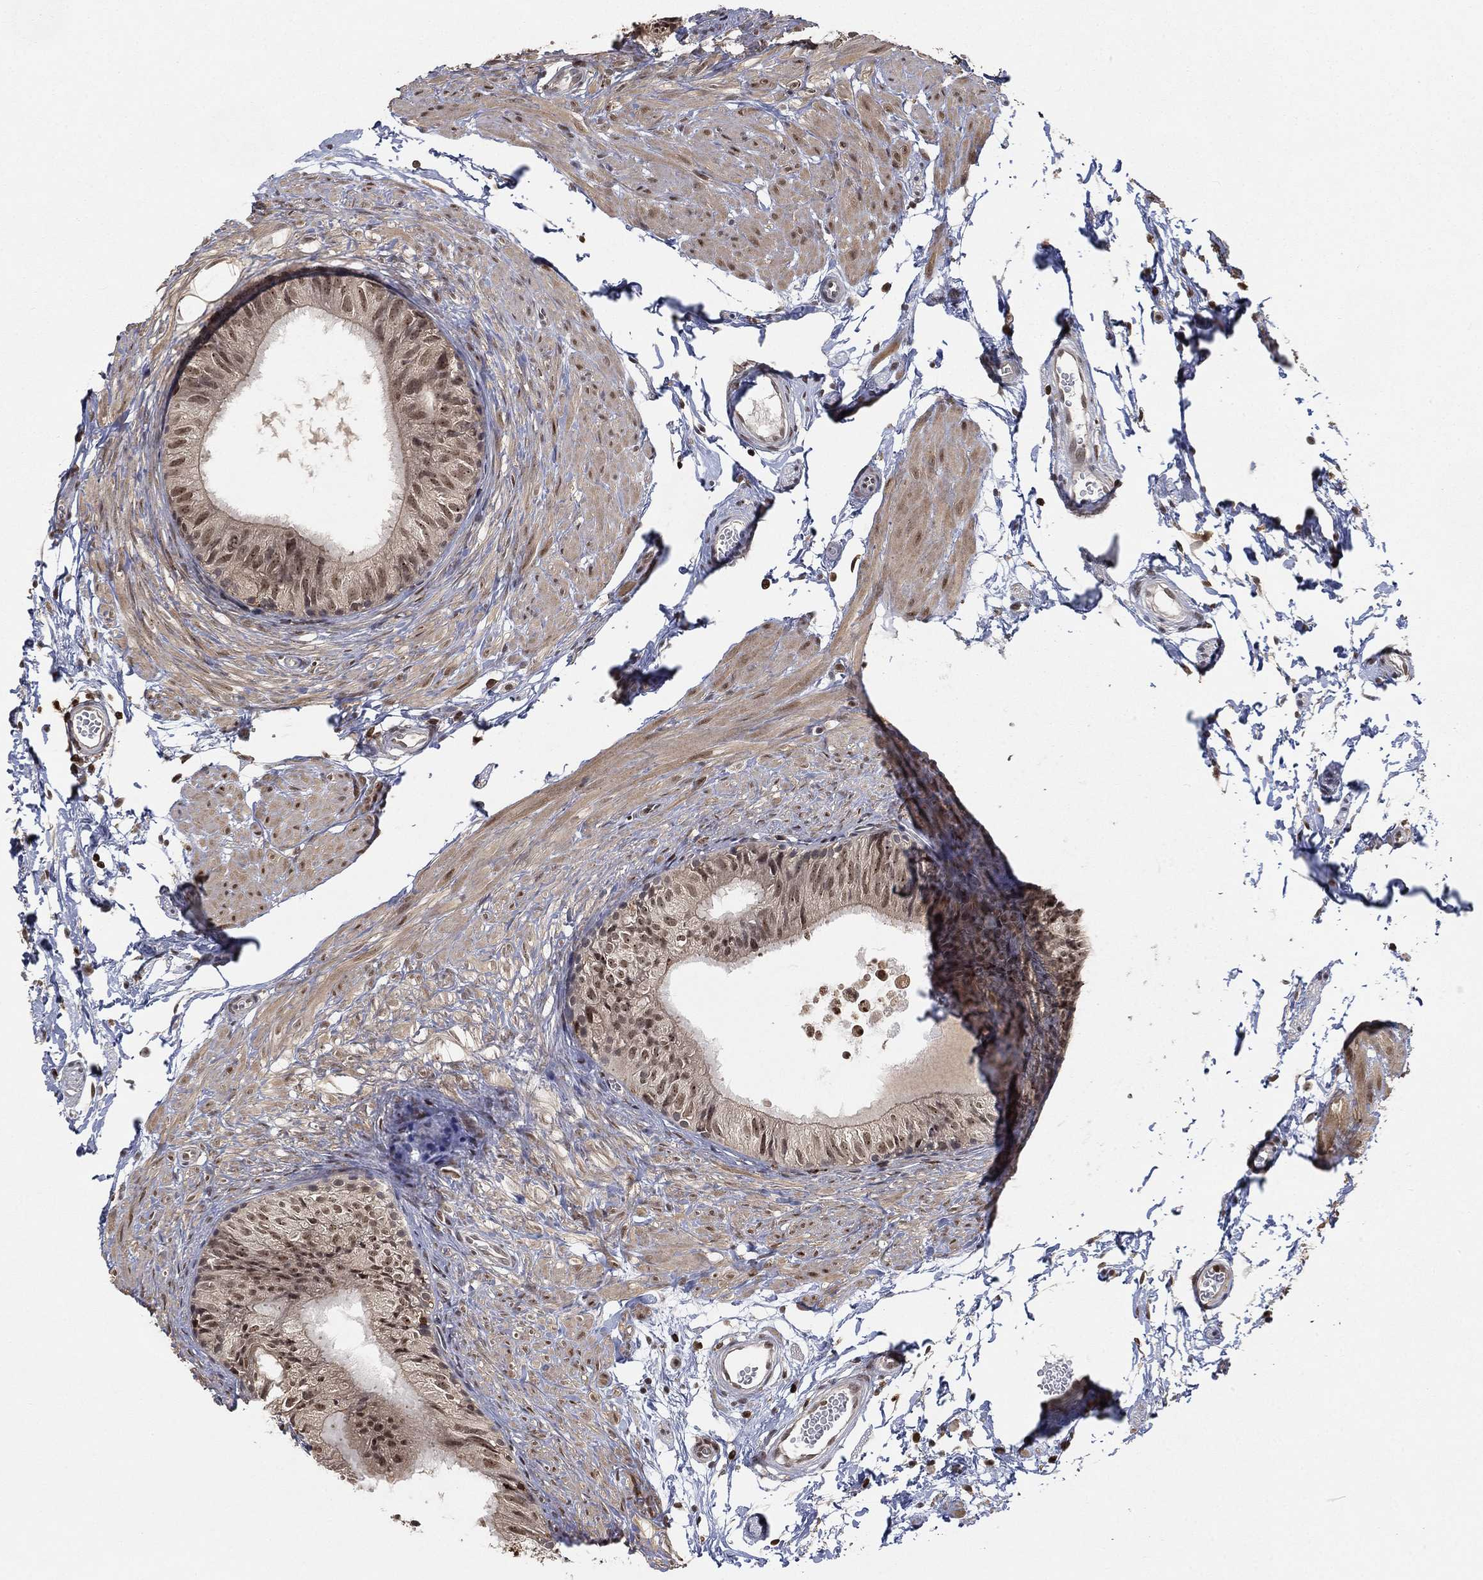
{"staining": {"intensity": "moderate", "quantity": "<25%", "location": "nuclear"}, "tissue": "epididymis", "cell_type": "Glandular cells", "image_type": "normal", "snomed": [{"axis": "morphology", "description": "Normal tissue, NOS"}, {"axis": "topography", "description": "Epididymis"}], "caption": "Immunohistochemistry micrograph of normal epididymis stained for a protein (brown), which reveals low levels of moderate nuclear positivity in about <25% of glandular cells.", "gene": "WDR26", "patient": {"sex": "male", "age": 22}}